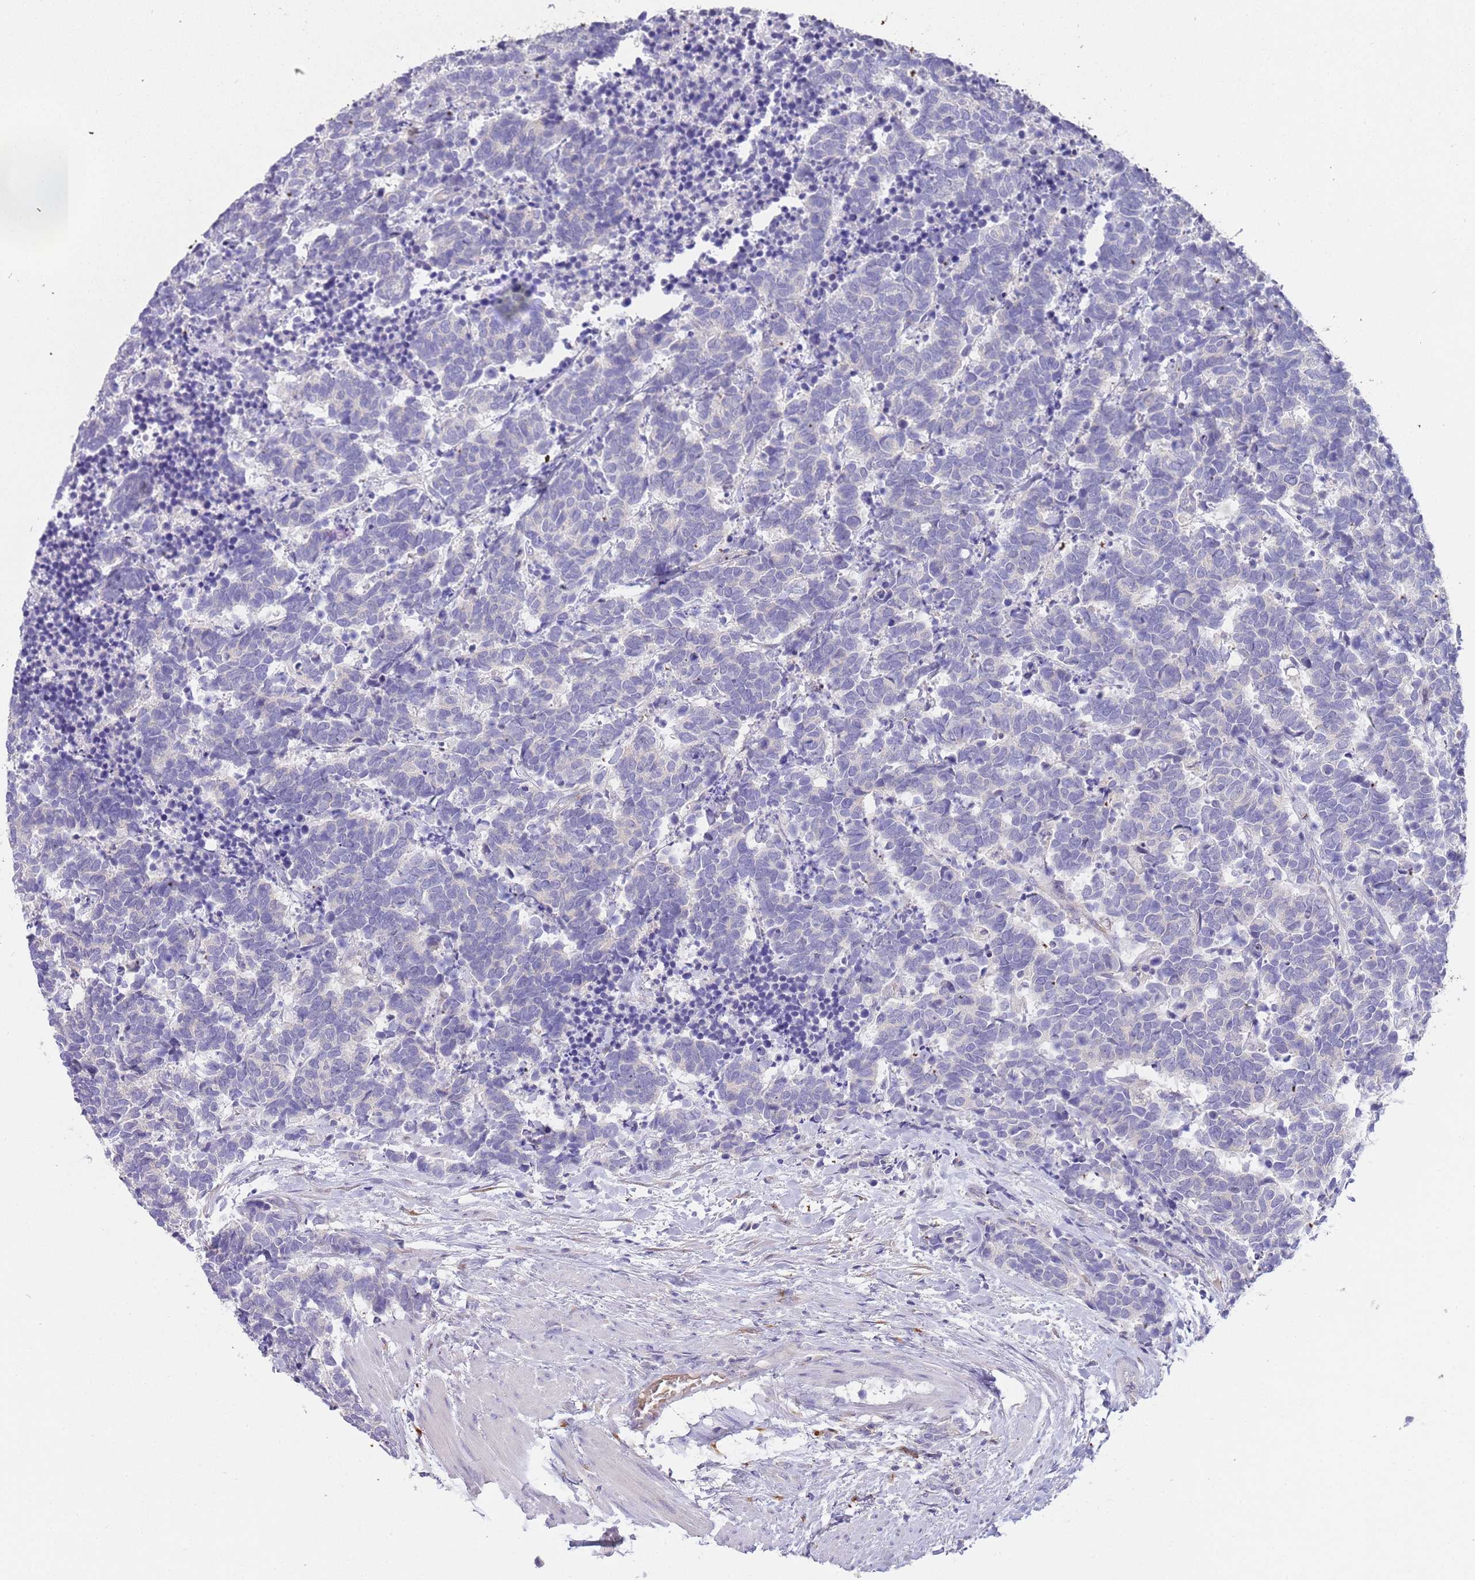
{"staining": {"intensity": "negative", "quantity": "none", "location": "none"}, "tissue": "carcinoid", "cell_type": "Tumor cells", "image_type": "cancer", "snomed": [{"axis": "morphology", "description": "Carcinoma, NOS"}, {"axis": "morphology", "description": "Carcinoid, malignant, NOS"}, {"axis": "topography", "description": "Prostate"}], "caption": "IHC photomicrograph of carcinoid stained for a protein (brown), which exhibits no staining in tumor cells.", "gene": "CFAP73", "patient": {"sex": "male", "age": 57}}